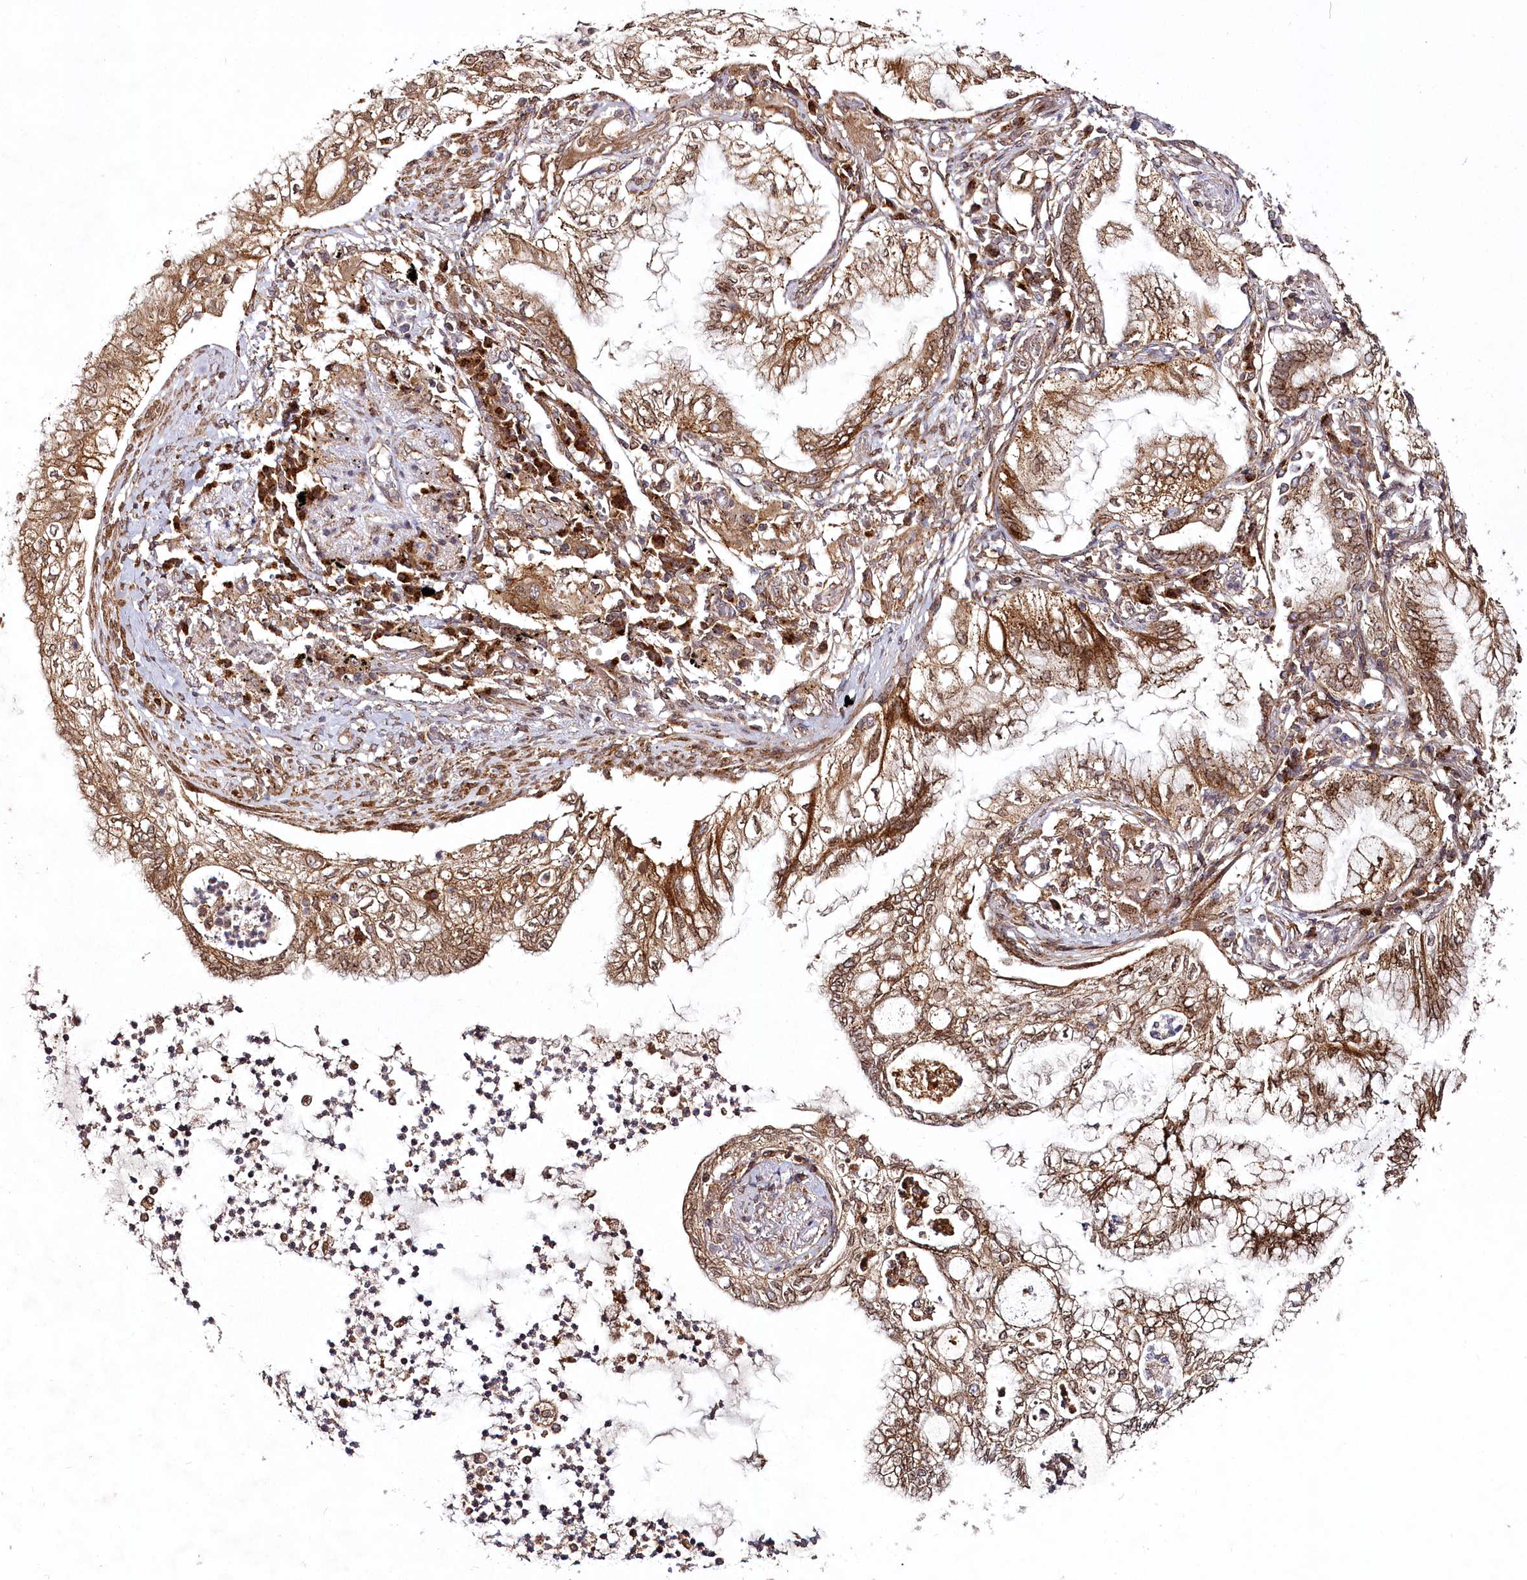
{"staining": {"intensity": "strong", "quantity": ">75%", "location": "cytoplasmic/membranous,nuclear"}, "tissue": "lung cancer", "cell_type": "Tumor cells", "image_type": "cancer", "snomed": [{"axis": "morphology", "description": "Adenocarcinoma, NOS"}, {"axis": "topography", "description": "Lung"}], "caption": "A high amount of strong cytoplasmic/membranous and nuclear staining is appreciated in about >75% of tumor cells in lung cancer tissue.", "gene": "COPG1", "patient": {"sex": "female", "age": 70}}